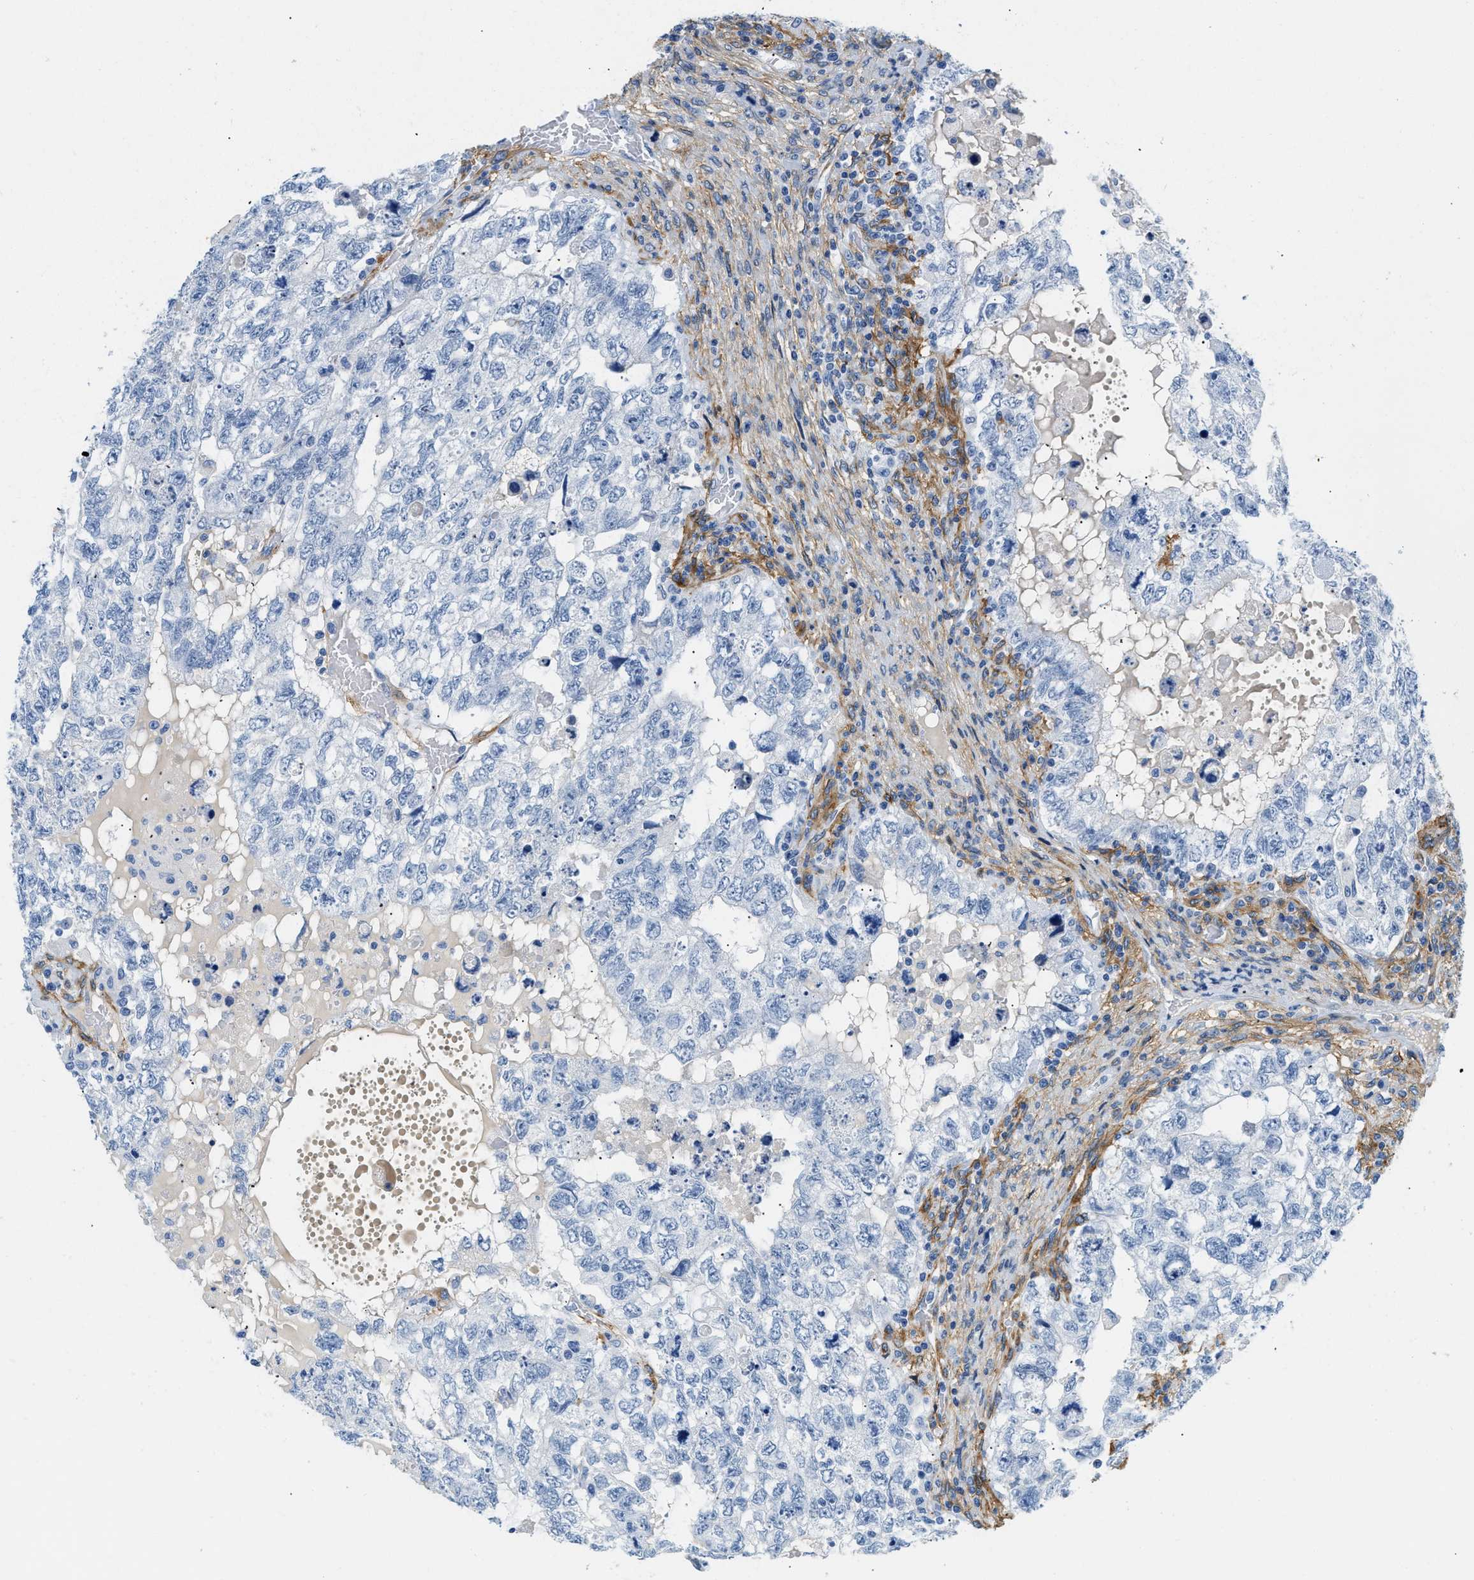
{"staining": {"intensity": "negative", "quantity": "none", "location": "none"}, "tissue": "testis cancer", "cell_type": "Tumor cells", "image_type": "cancer", "snomed": [{"axis": "morphology", "description": "Carcinoma, Embryonal, NOS"}, {"axis": "topography", "description": "Testis"}], "caption": "A high-resolution image shows IHC staining of testis cancer (embryonal carcinoma), which exhibits no significant positivity in tumor cells.", "gene": "PDGFRB", "patient": {"sex": "male", "age": 36}}